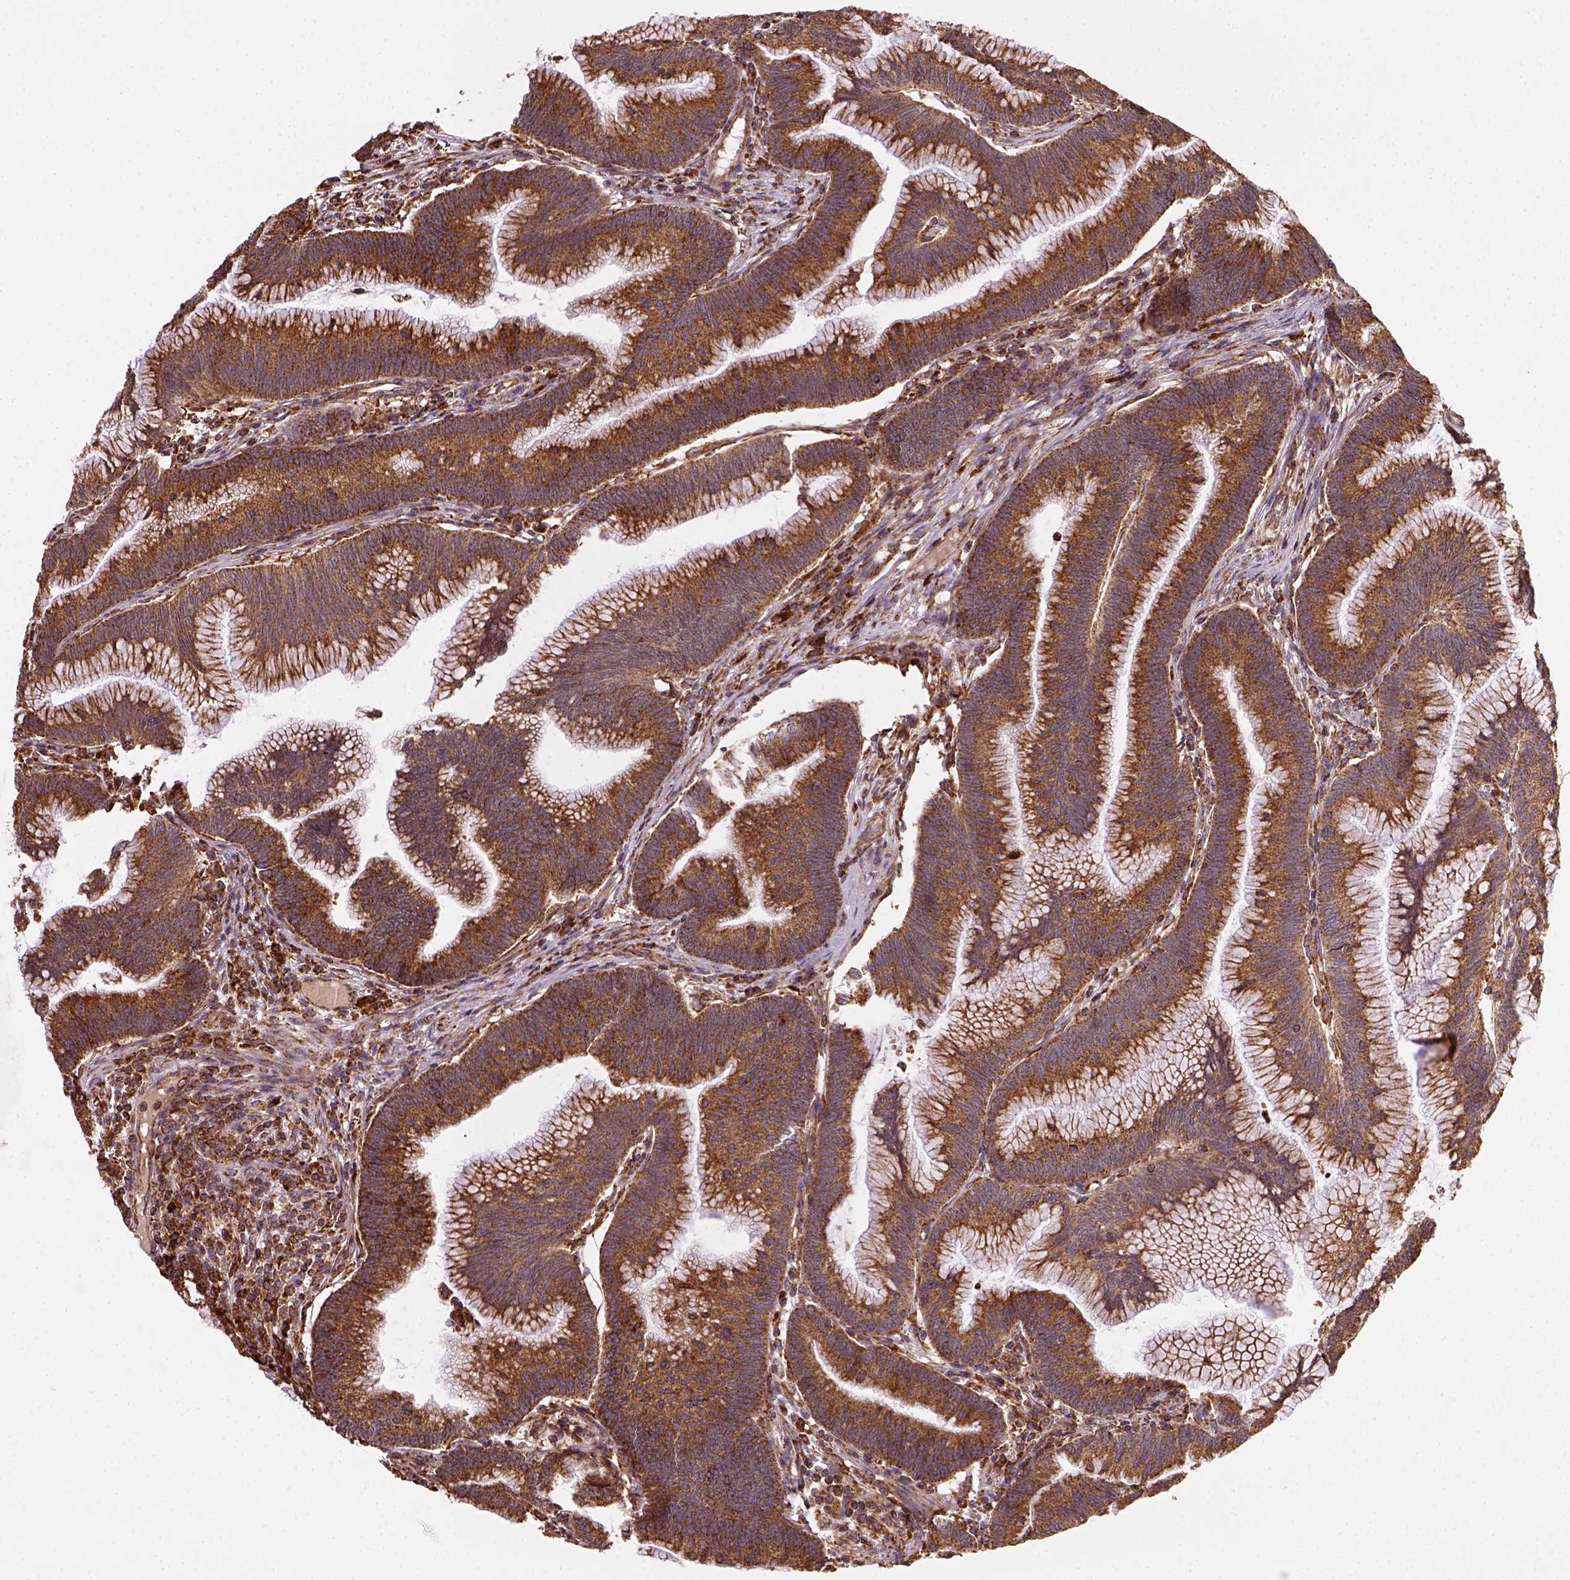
{"staining": {"intensity": "strong", "quantity": ">75%", "location": "cytoplasmic/membranous"}, "tissue": "colorectal cancer", "cell_type": "Tumor cells", "image_type": "cancer", "snomed": [{"axis": "morphology", "description": "Adenocarcinoma, NOS"}, {"axis": "topography", "description": "Colon"}], "caption": "Immunohistochemical staining of colorectal cancer (adenocarcinoma) displays high levels of strong cytoplasmic/membranous positivity in about >75% of tumor cells.", "gene": "MAPK8IP3", "patient": {"sex": "female", "age": 78}}